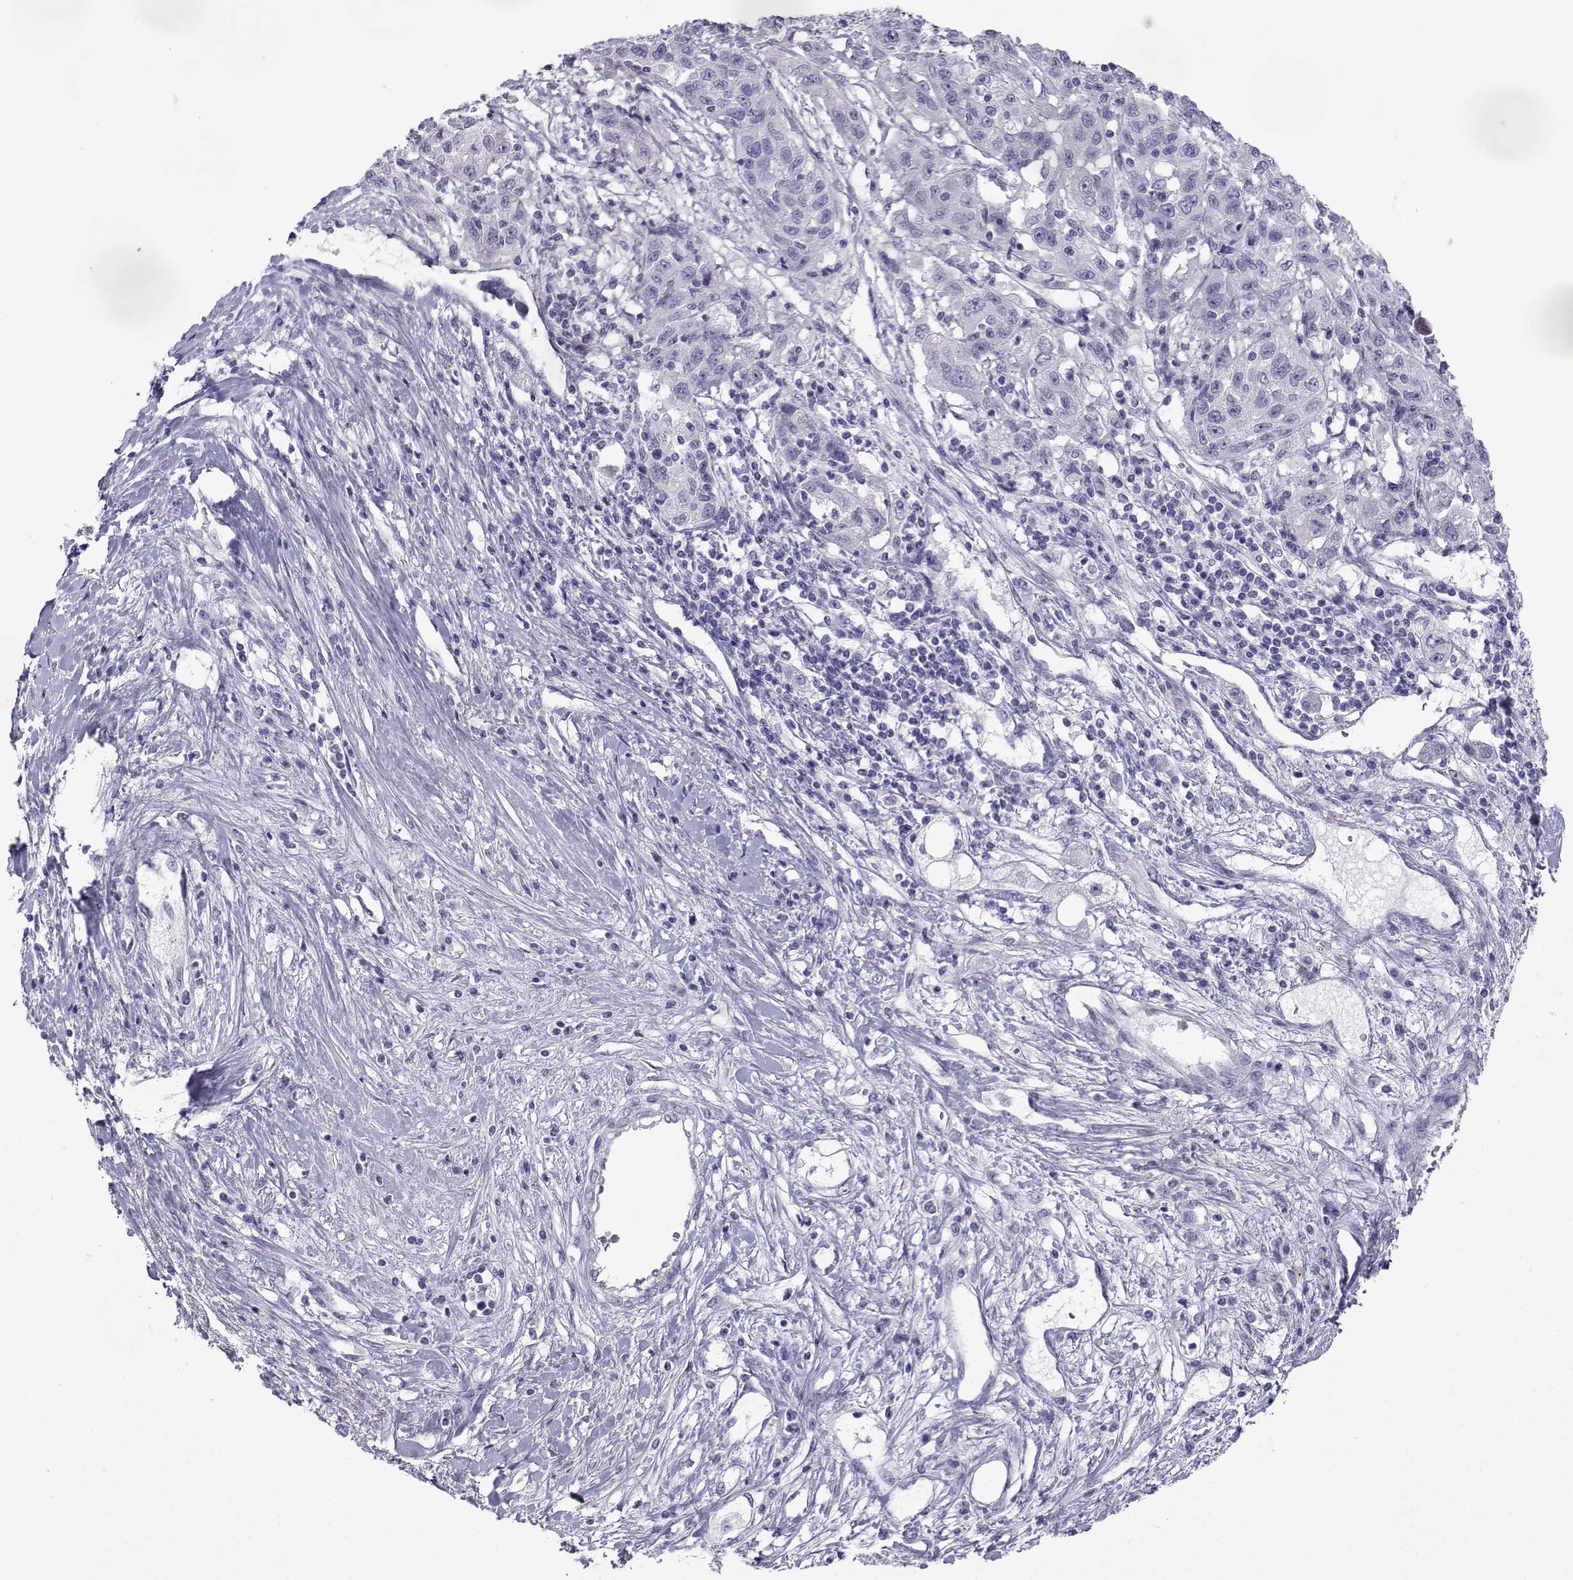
{"staining": {"intensity": "negative", "quantity": "none", "location": "none"}, "tissue": "liver cancer", "cell_type": "Tumor cells", "image_type": "cancer", "snomed": [{"axis": "morphology", "description": "Adenocarcinoma, NOS"}, {"axis": "morphology", "description": "Cholangiocarcinoma"}, {"axis": "topography", "description": "Liver"}], "caption": "IHC image of human liver adenocarcinoma stained for a protein (brown), which reveals no positivity in tumor cells.", "gene": "CFAP70", "patient": {"sex": "male", "age": 64}}